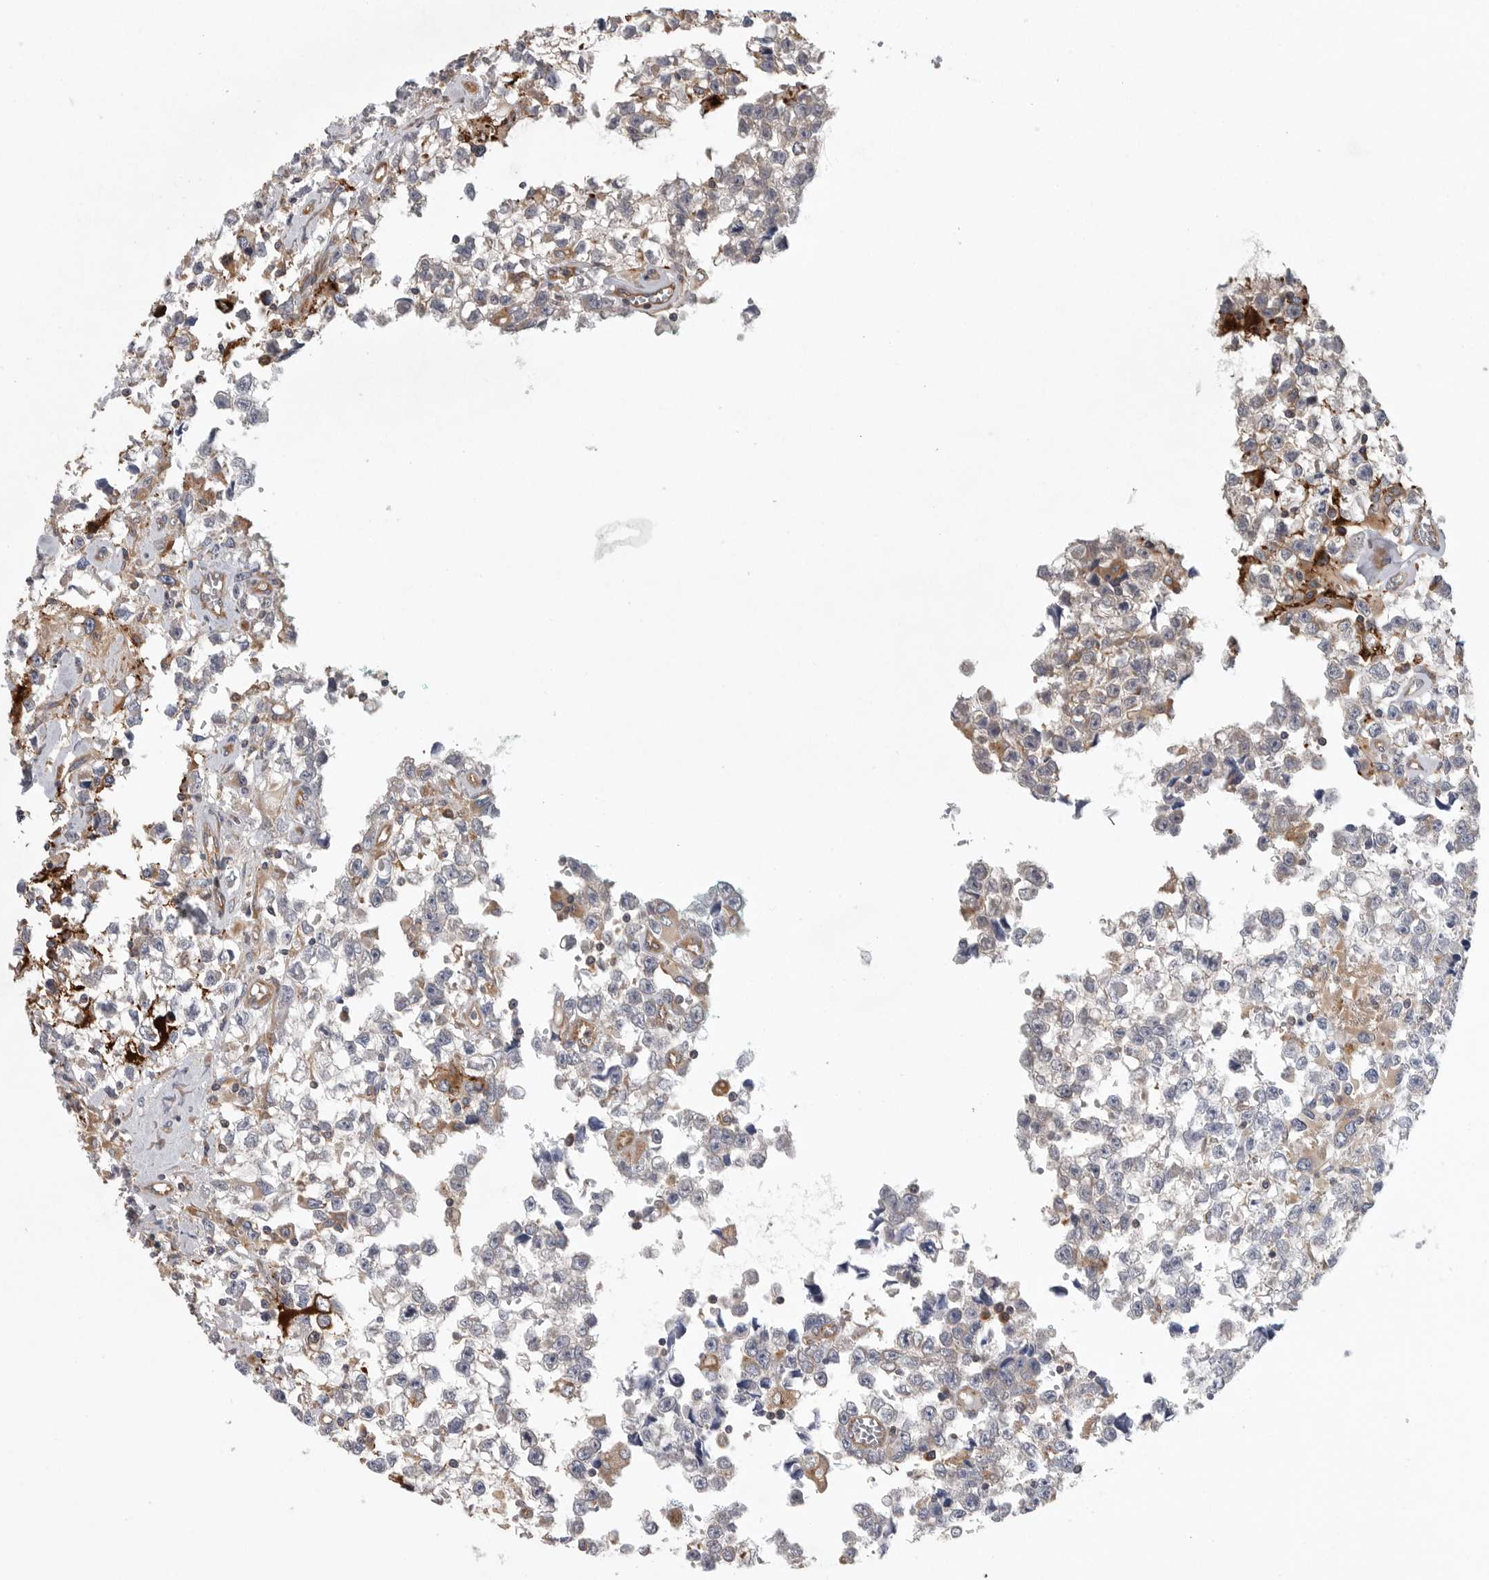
{"staining": {"intensity": "negative", "quantity": "none", "location": "none"}, "tissue": "testis cancer", "cell_type": "Tumor cells", "image_type": "cancer", "snomed": [{"axis": "morphology", "description": "Seminoma, NOS"}, {"axis": "morphology", "description": "Carcinoma, Embryonal, NOS"}, {"axis": "topography", "description": "Testis"}], "caption": "Immunohistochemistry (IHC) photomicrograph of neoplastic tissue: human seminoma (testis) stained with DAB reveals no significant protein staining in tumor cells.", "gene": "OXR1", "patient": {"sex": "male", "age": 51}}